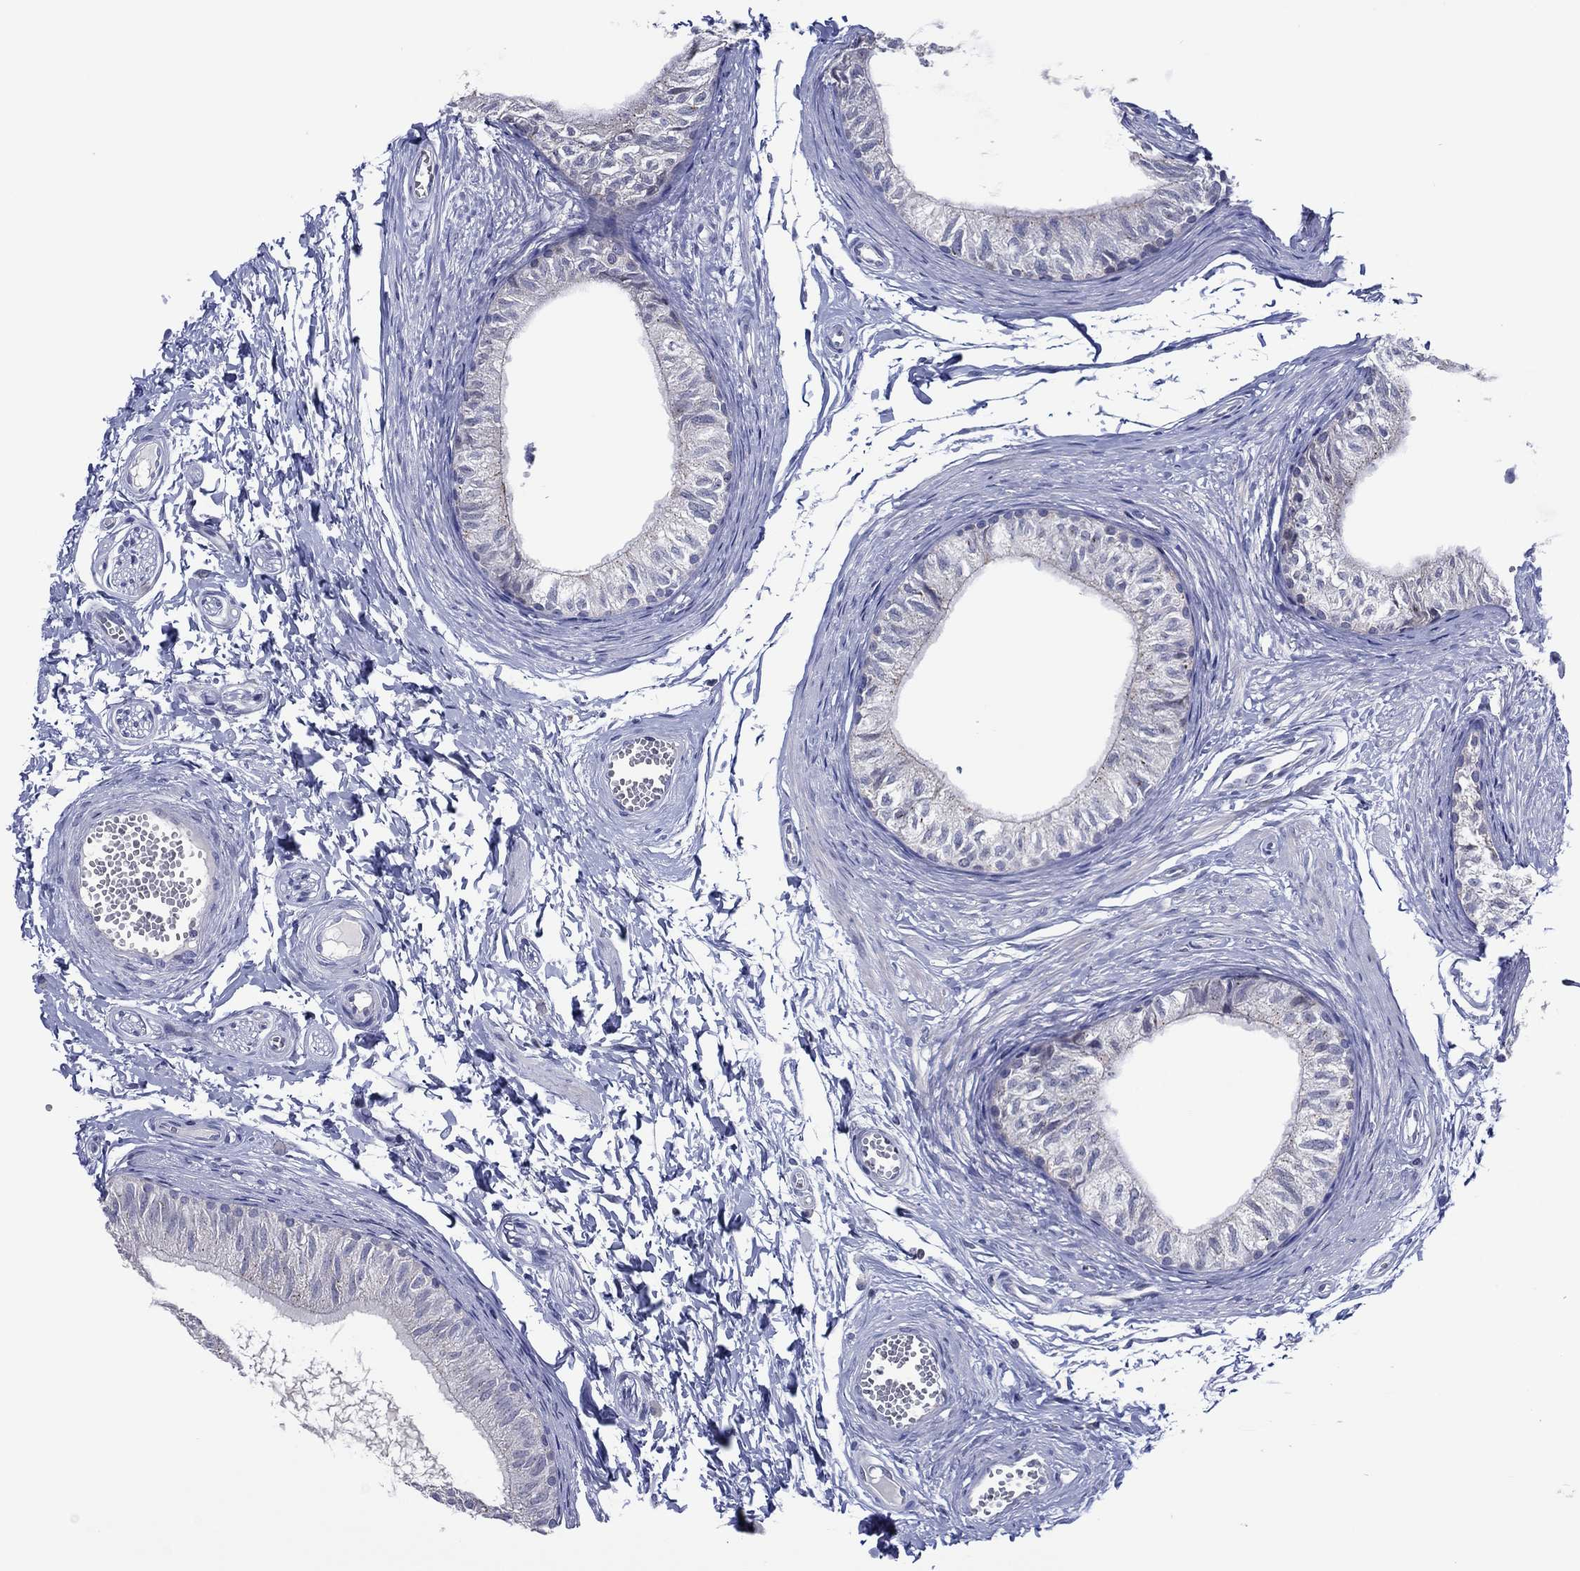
{"staining": {"intensity": "negative", "quantity": "none", "location": "none"}, "tissue": "epididymis", "cell_type": "Glandular cells", "image_type": "normal", "snomed": [{"axis": "morphology", "description": "Normal tissue, NOS"}, {"axis": "topography", "description": "Epididymis"}], "caption": "Protein analysis of normal epididymis demonstrates no significant positivity in glandular cells.", "gene": "TRIM31", "patient": {"sex": "male", "age": 22}}